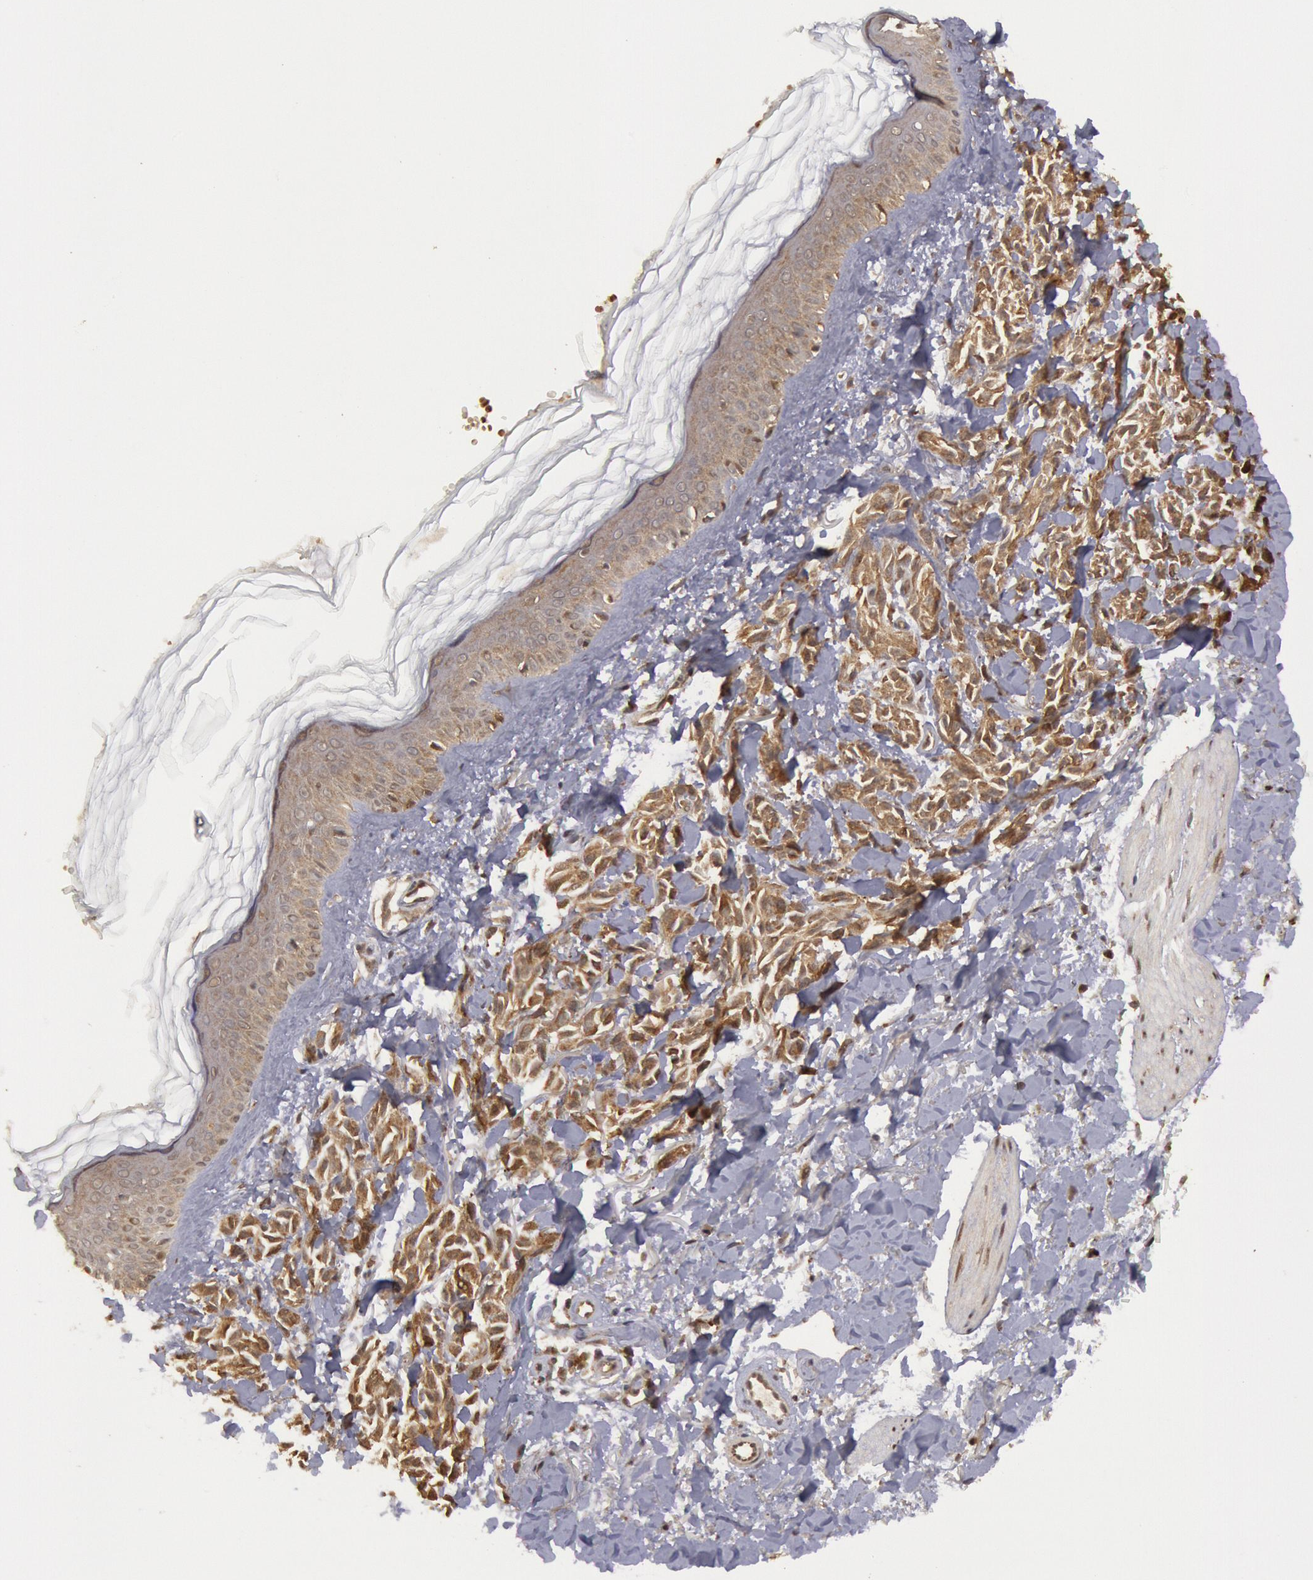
{"staining": {"intensity": "moderate", "quantity": ">75%", "location": "cytoplasmic/membranous"}, "tissue": "melanoma", "cell_type": "Tumor cells", "image_type": "cancer", "snomed": [{"axis": "morphology", "description": "Malignant melanoma, NOS"}, {"axis": "topography", "description": "Skin"}], "caption": "This is a histology image of immunohistochemistry staining of malignant melanoma, which shows moderate expression in the cytoplasmic/membranous of tumor cells.", "gene": "USP14", "patient": {"sex": "female", "age": 73}}